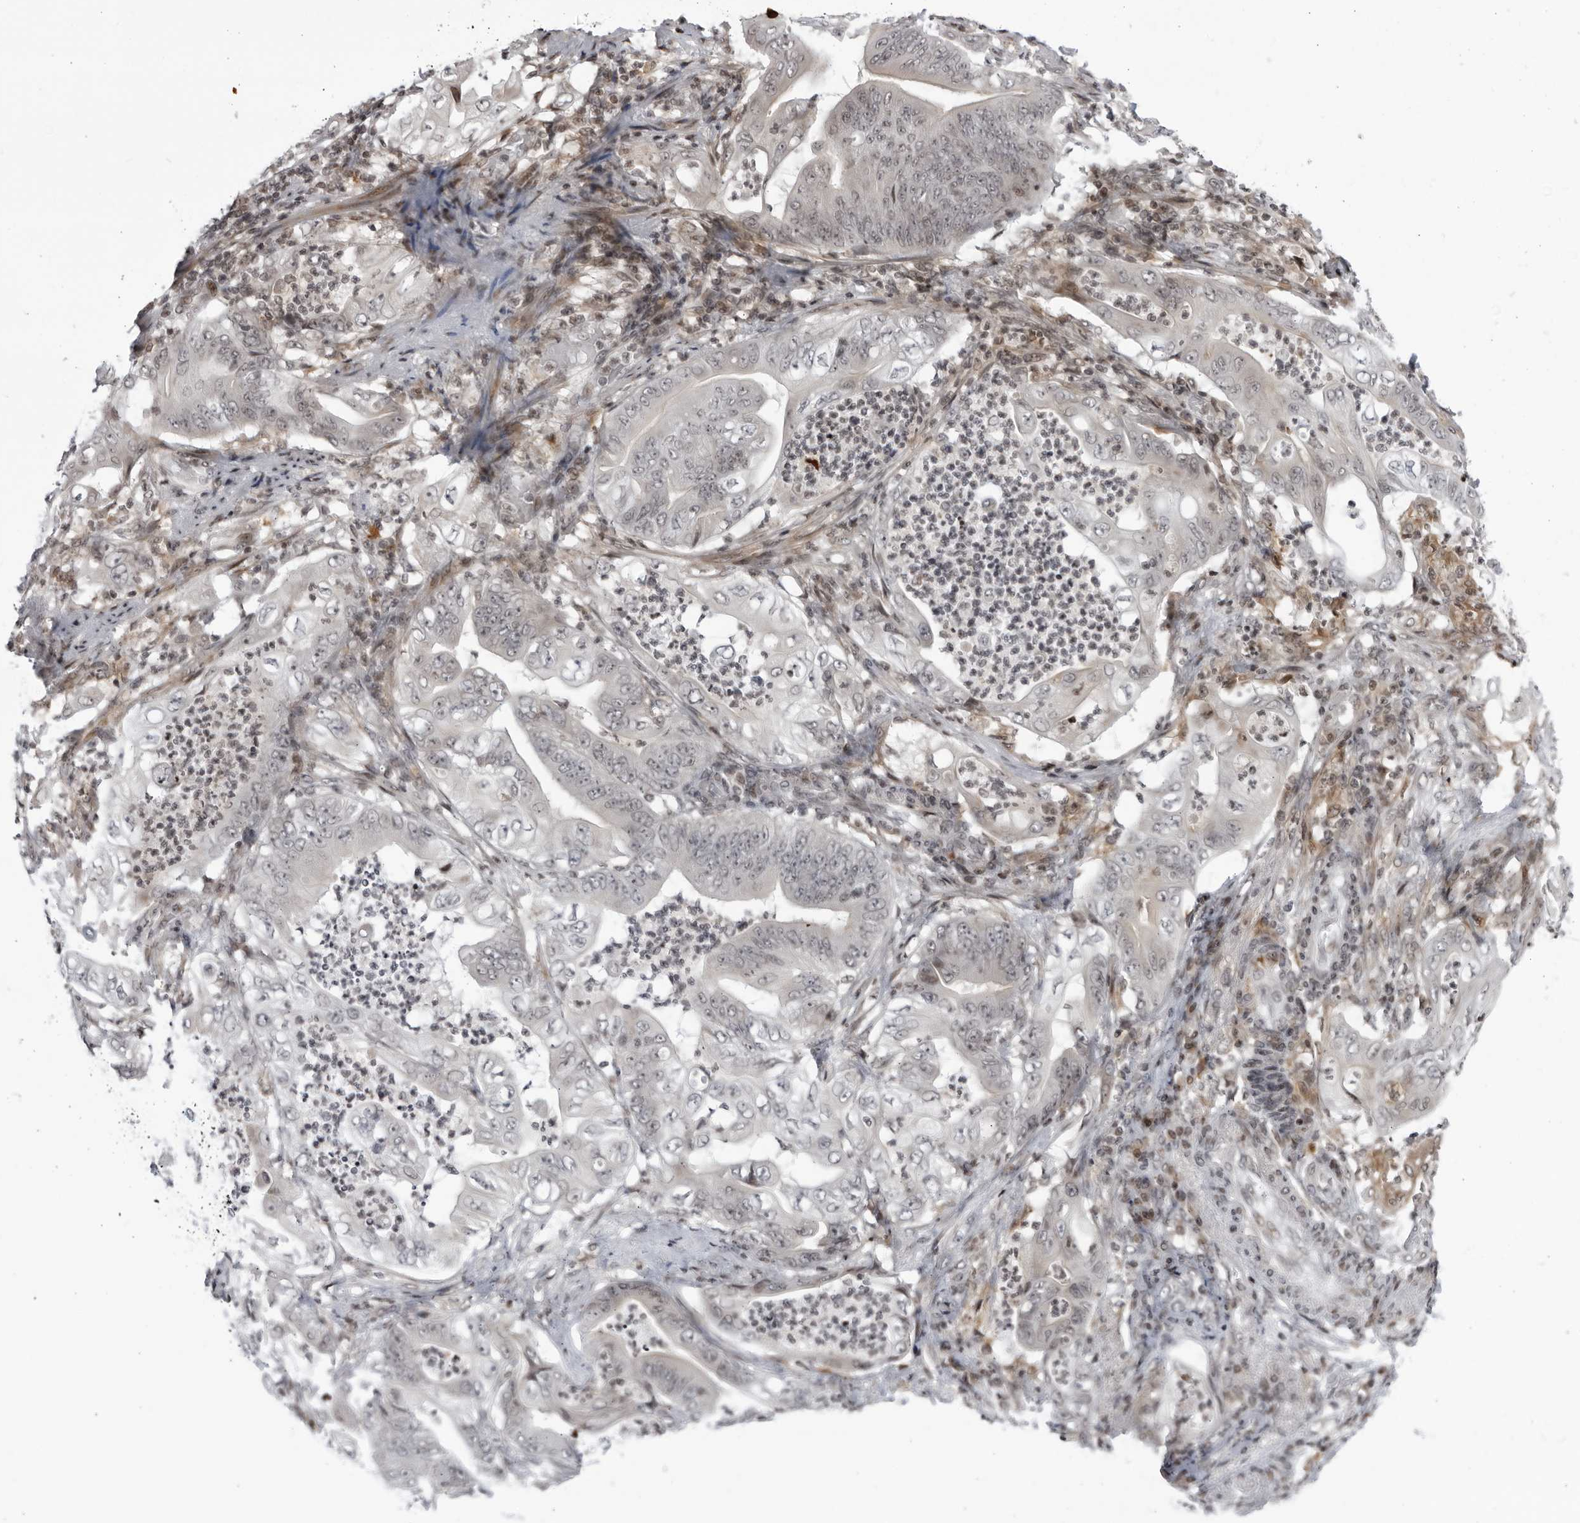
{"staining": {"intensity": "negative", "quantity": "none", "location": "none"}, "tissue": "stomach cancer", "cell_type": "Tumor cells", "image_type": "cancer", "snomed": [{"axis": "morphology", "description": "Adenocarcinoma, NOS"}, {"axis": "topography", "description": "Stomach"}], "caption": "Histopathology image shows no significant protein positivity in tumor cells of adenocarcinoma (stomach).", "gene": "DTL", "patient": {"sex": "female", "age": 73}}